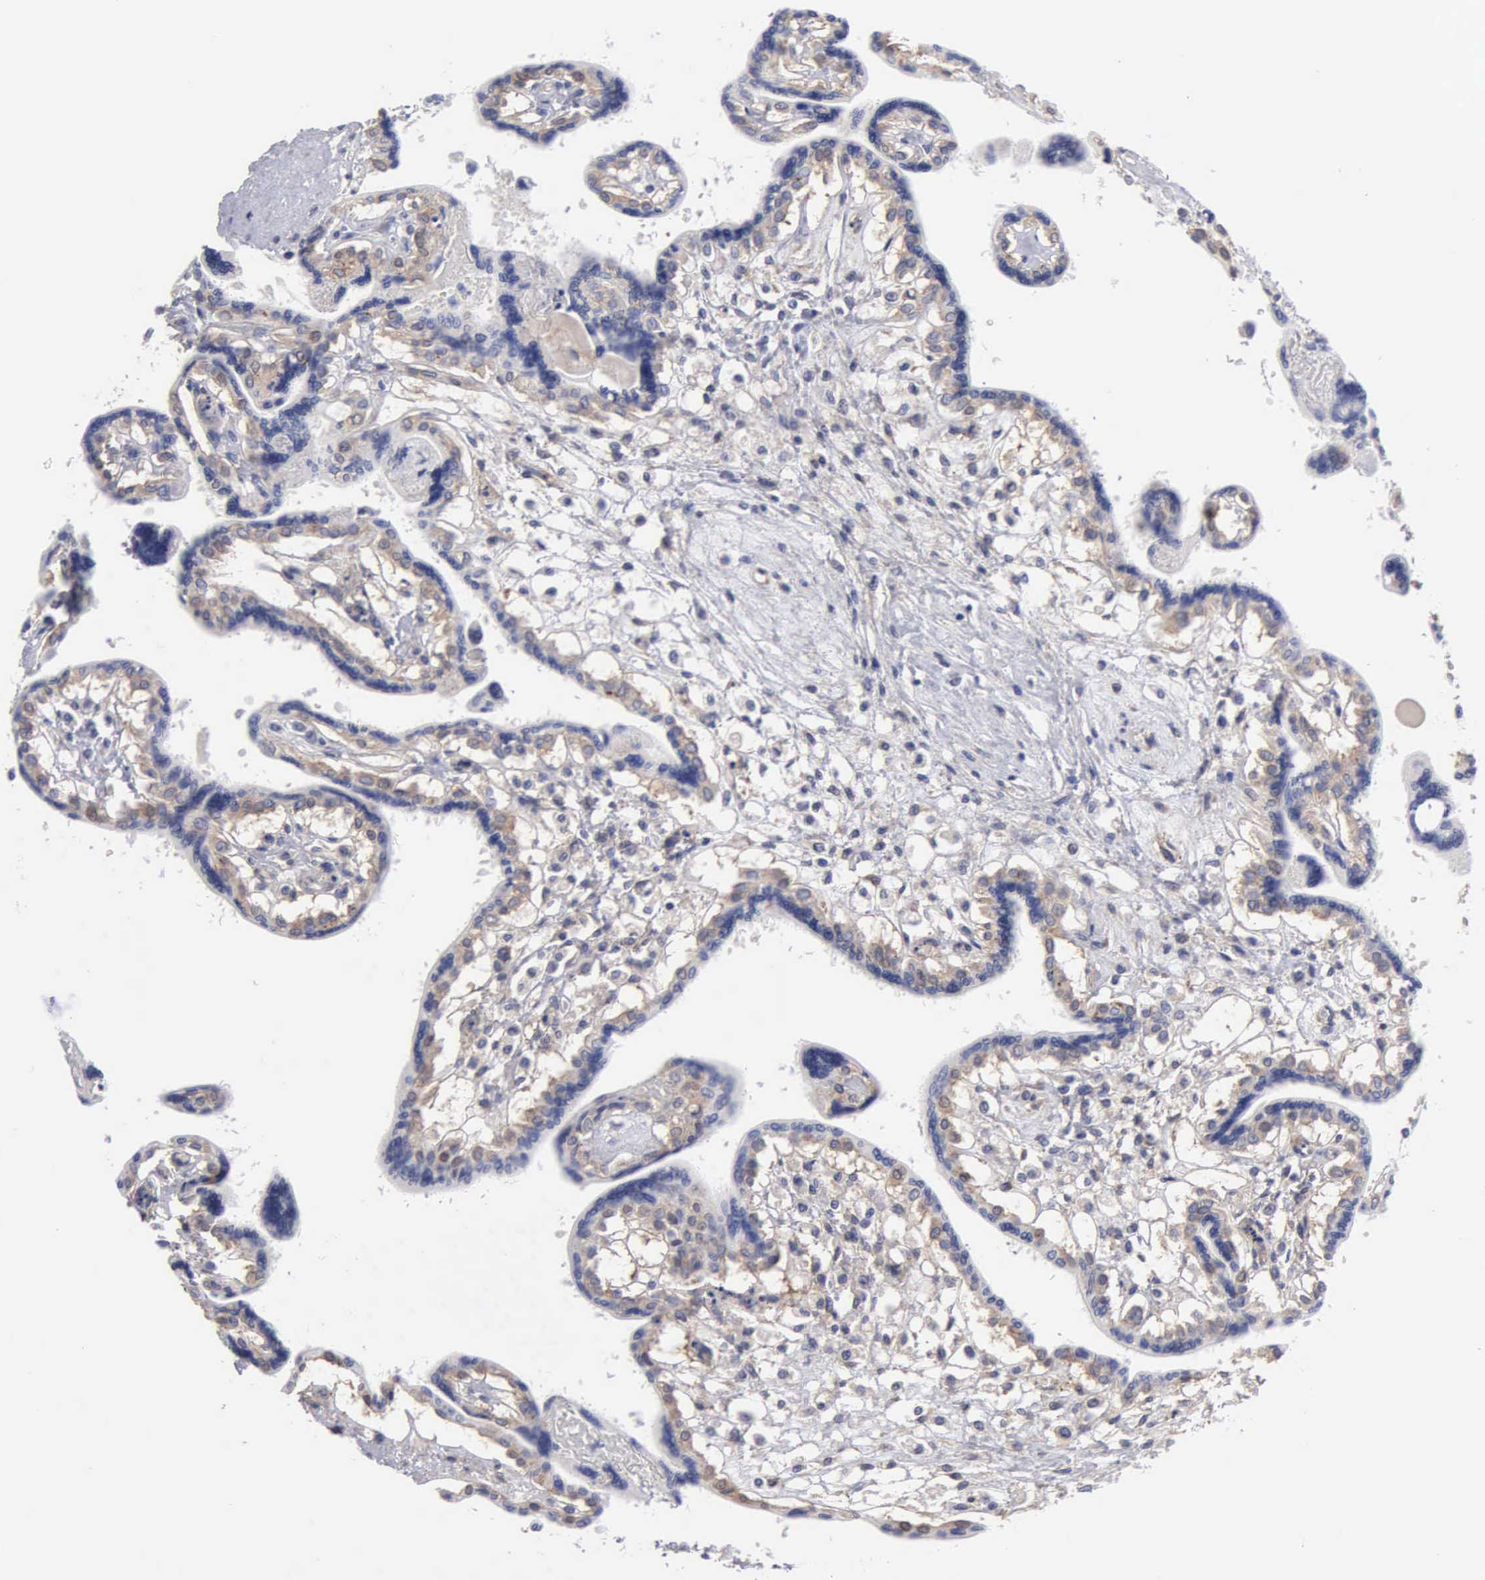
{"staining": {"intensity": "weak", "quantity": "<25%", "location": "cytoplasmic/membranous"}, "tissue": "placenta", "cell_type": "Decidual cells", "image_type": "normal", "snomed": [{"axis": "morphology", "description": "Normal tissue, NOS"}, {"axis": "topography", "description": "Placenta"}], "caption": "High power microscopy histopathology image of an immunohistochemistry image of unremarkable placenta, revealing no significant expression in decidual cells.", "gene": "RDX", "patient": {"sex": "female", "age": 31}}